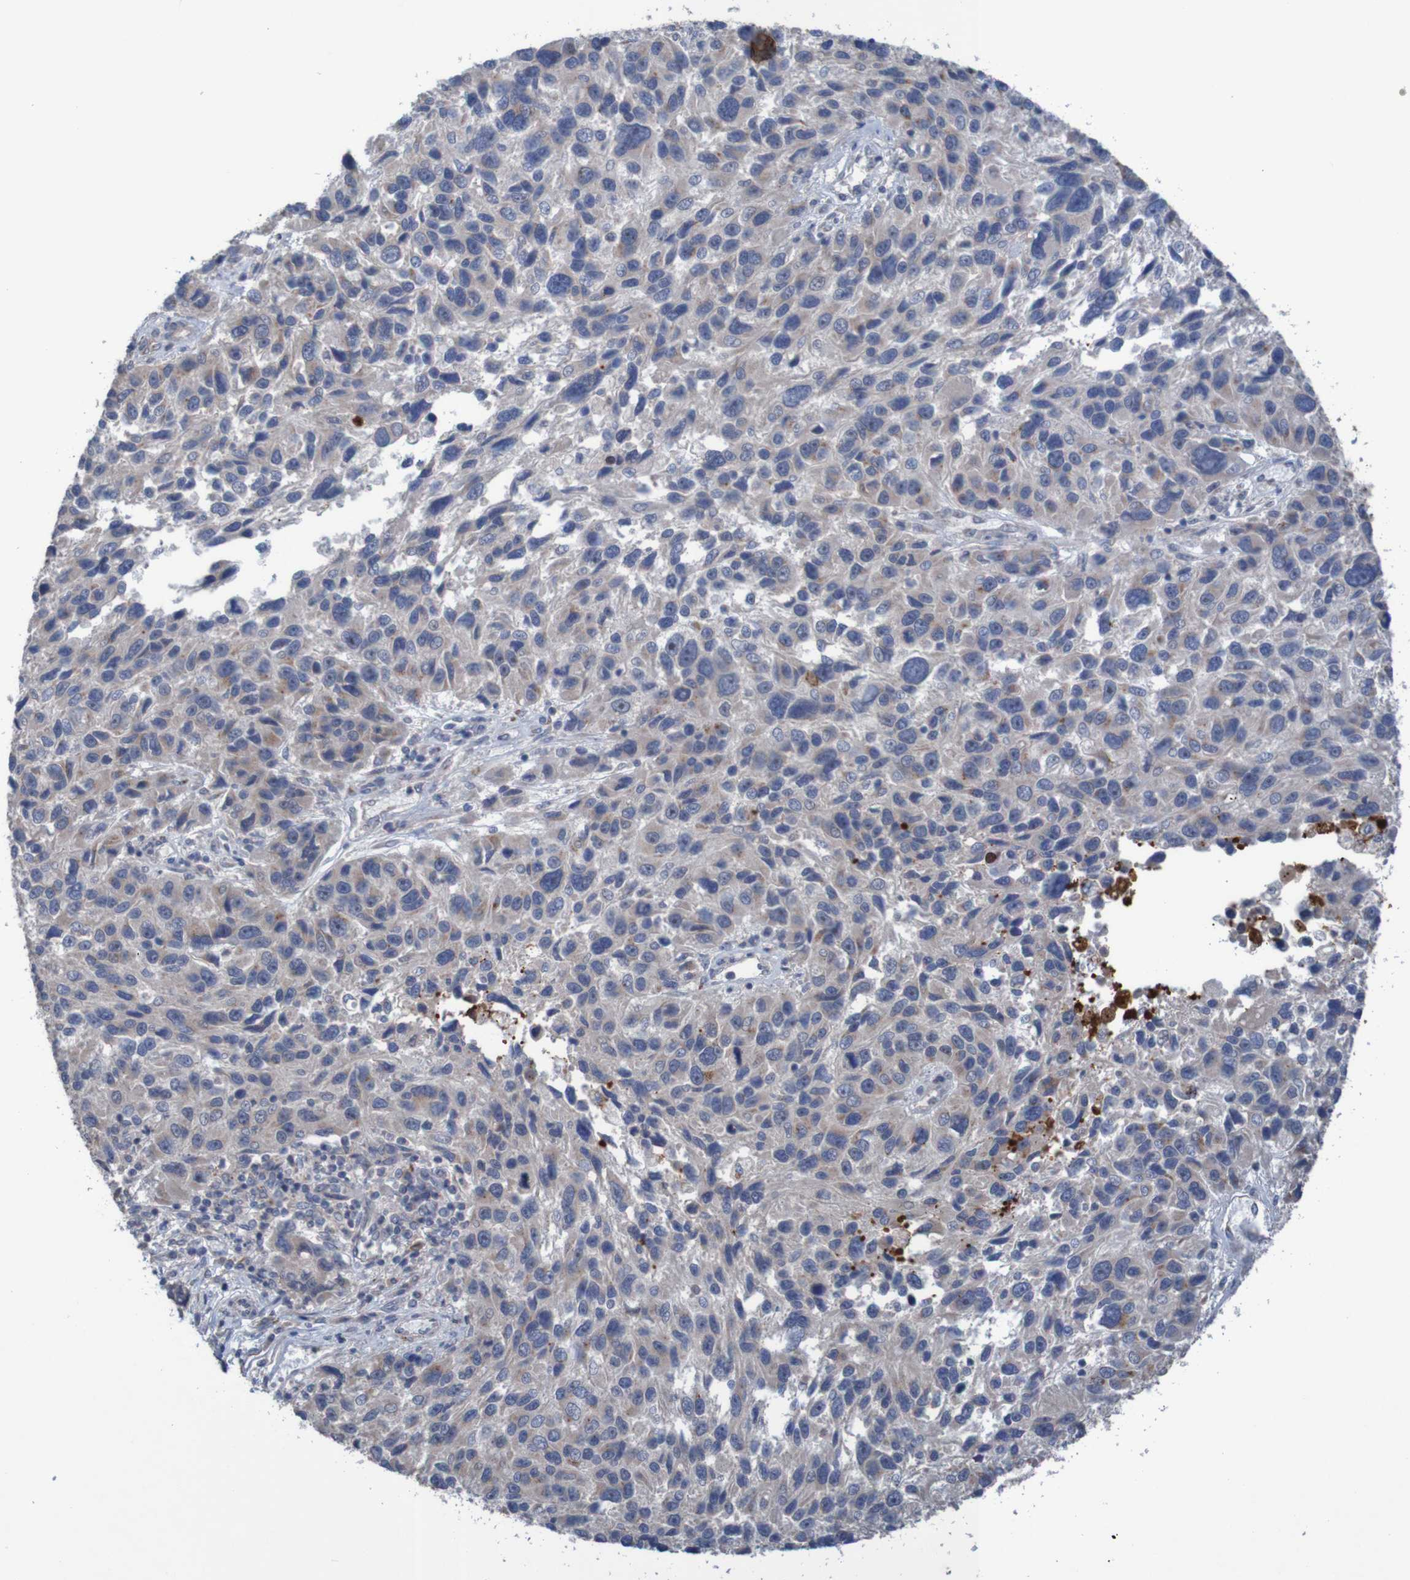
{"staining": {"intensity": "weak", "quantity": ">75%", "location": "cytoplasmic/membranous"}, "tissue": "melanoma", "cell_type": "Tumor cells", "image_type": "cancer", "snomed": [{"axis": "morphology", "description": "Malignant melanoma, NOS"}, {"axis": "topography", "description": "Skin"}], "caption": "Weak cytoplasmic/membranous positivity is identified in approximately >75% of tumor cells in malignant melanoma.", "gene": "ANGPT4", "patient": {"sex": "male", "age": 53}}